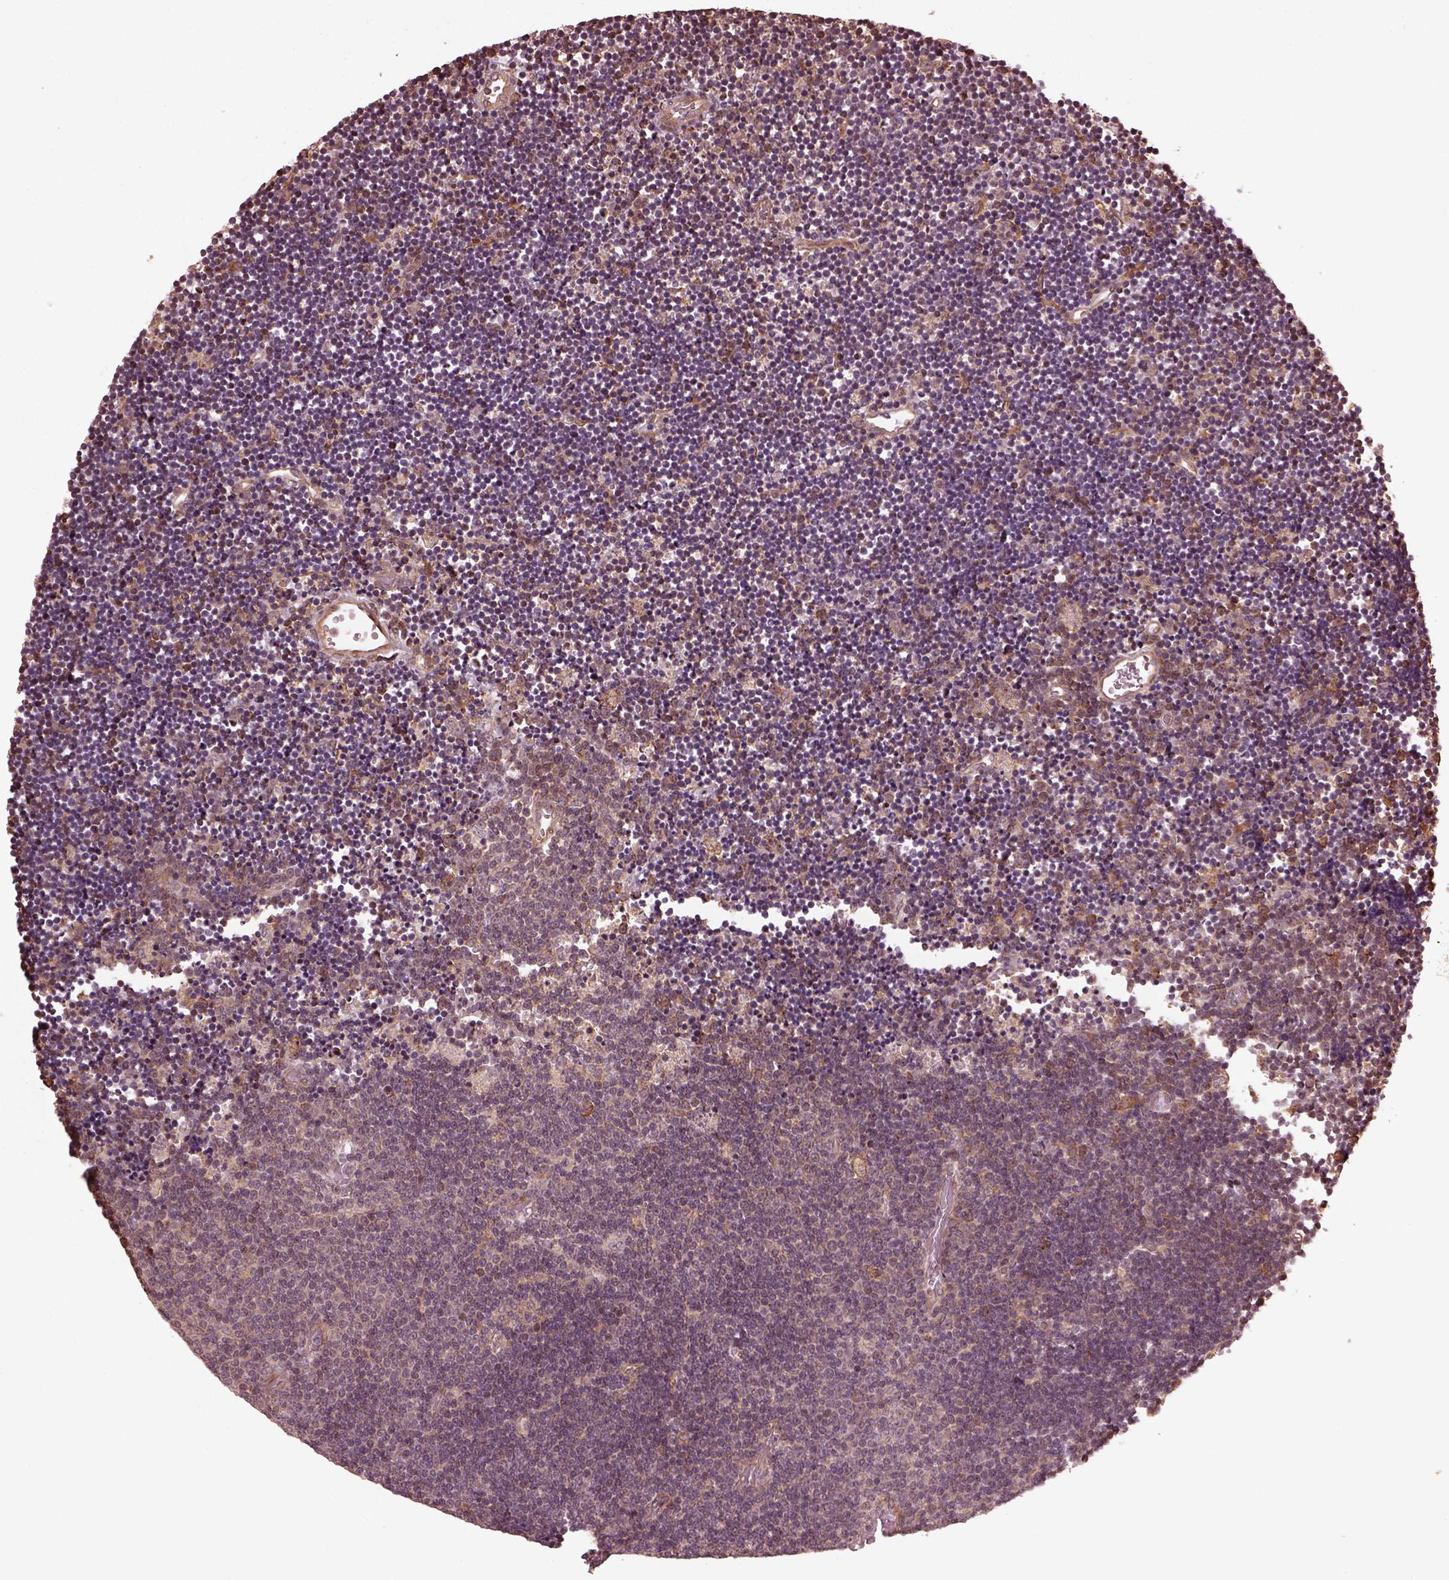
{"staining": {"intensity": "negative", "quantity": "none", "location": "none"}, "tissue": "lymphoma", "cell_type": "Tumor cells", "image_type": "cancer", "snomed": [{"axis": "morphology", "description": "Malignant lymphoma, non-Hodgkin's type, Low grade"}, {"axis": "topography", "description": "Brain"}], "caption": "Protein analysis of lymphoma shows no significant staining in tumor cells.", "gene": "ZNF292", "patient": {"sex": "female", "age": 66}}